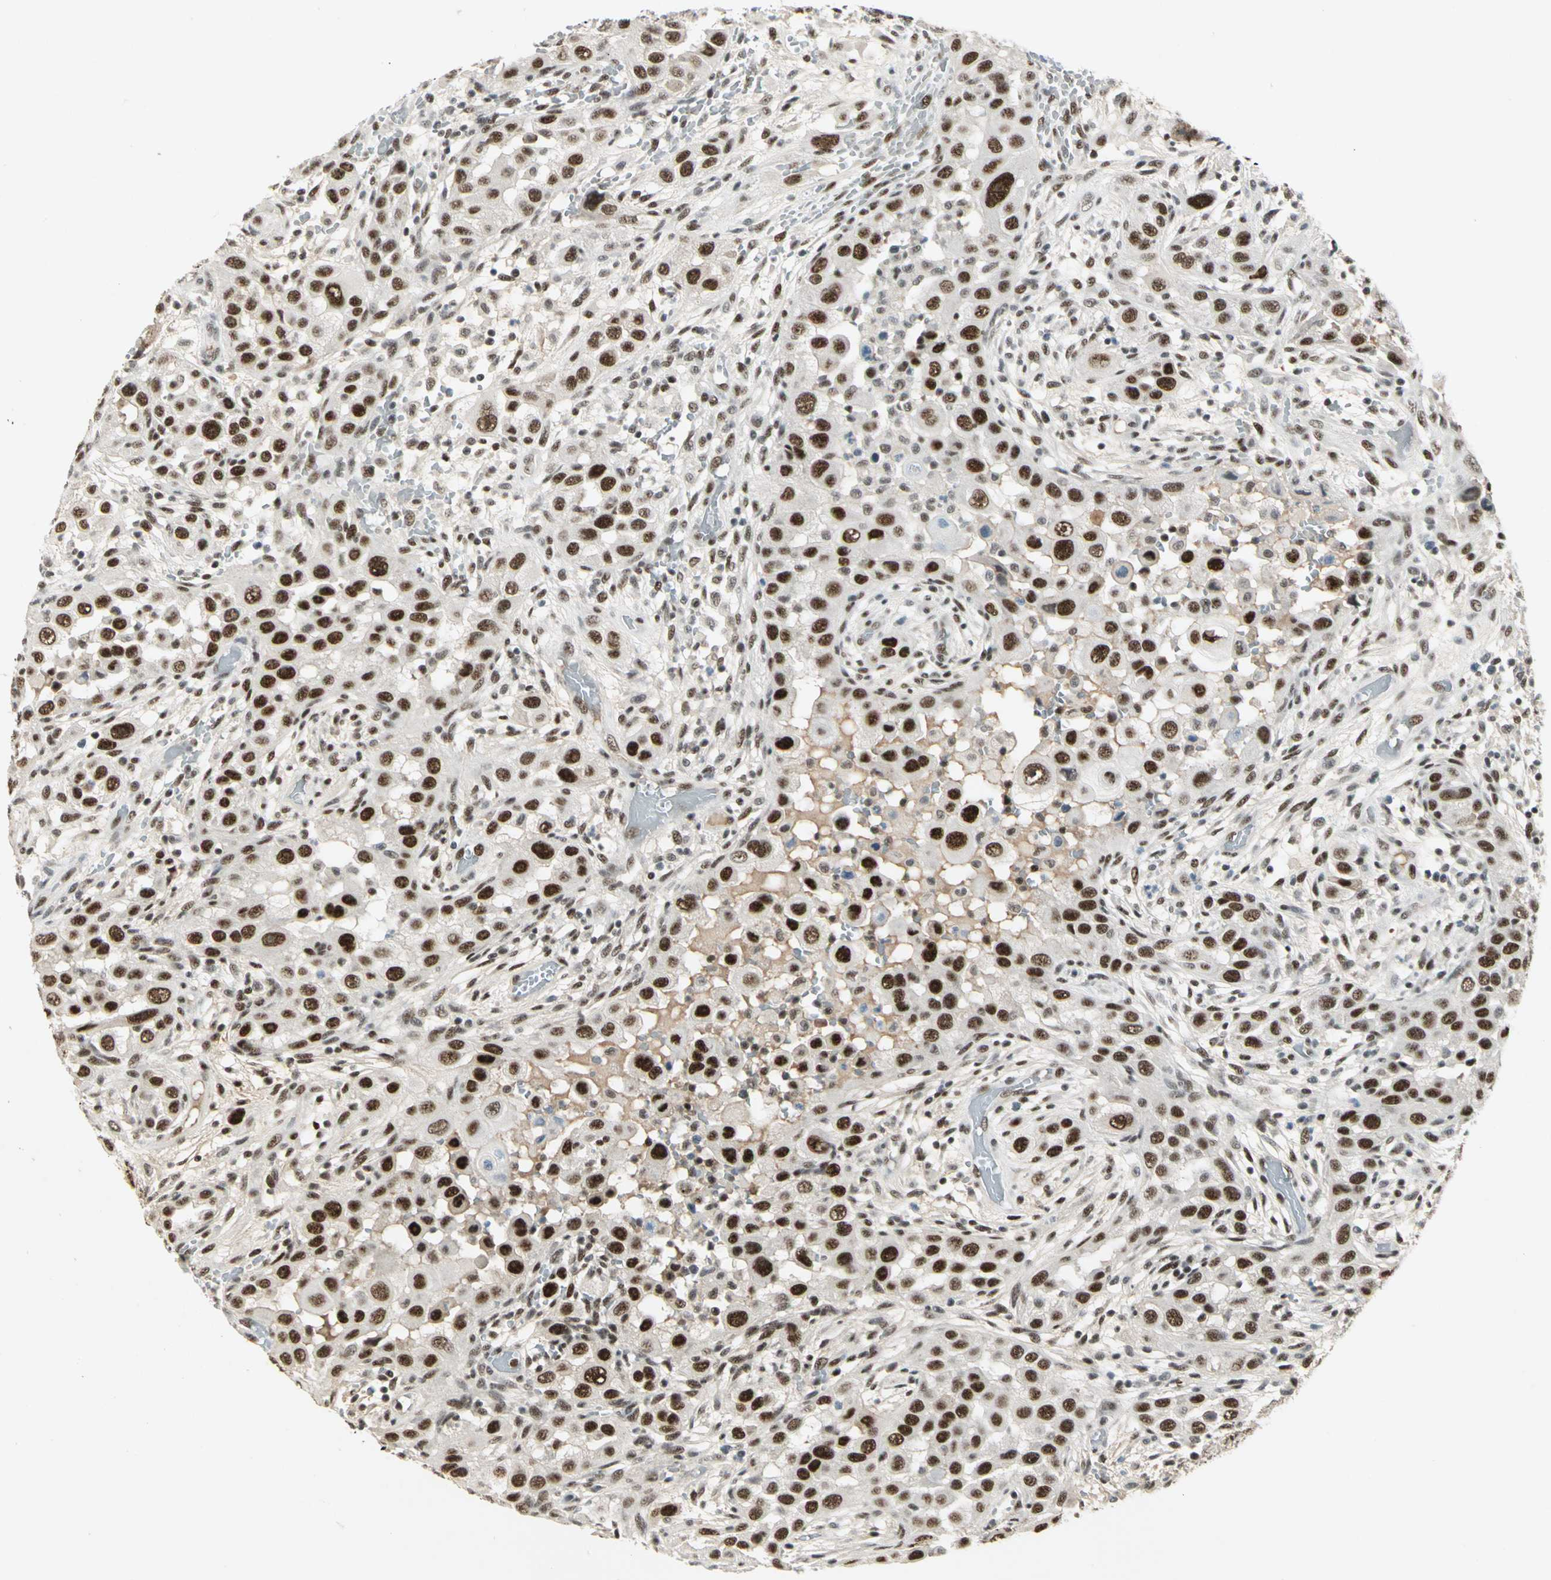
{"staining": {"intensity": "strong", "quantity": ">75%", "location": "nuclear"}, "tissue": "head and neck cancer", "cell_type": "Tumor cells", "image_type": "cancer", "snomed": [{"axis": "morphology", "description": "Carcinoma, NOS"}, {"axis": "topography", "description": "Head-Neck"}], "caption": "The histopathology image shows immunohistochemical staining of head and neck cancer. There is strong nuclear positivity is seen in about >75% of tumor cells.", "gene": "CCNT1", "patient": {"sex": "male", "age": 87}}